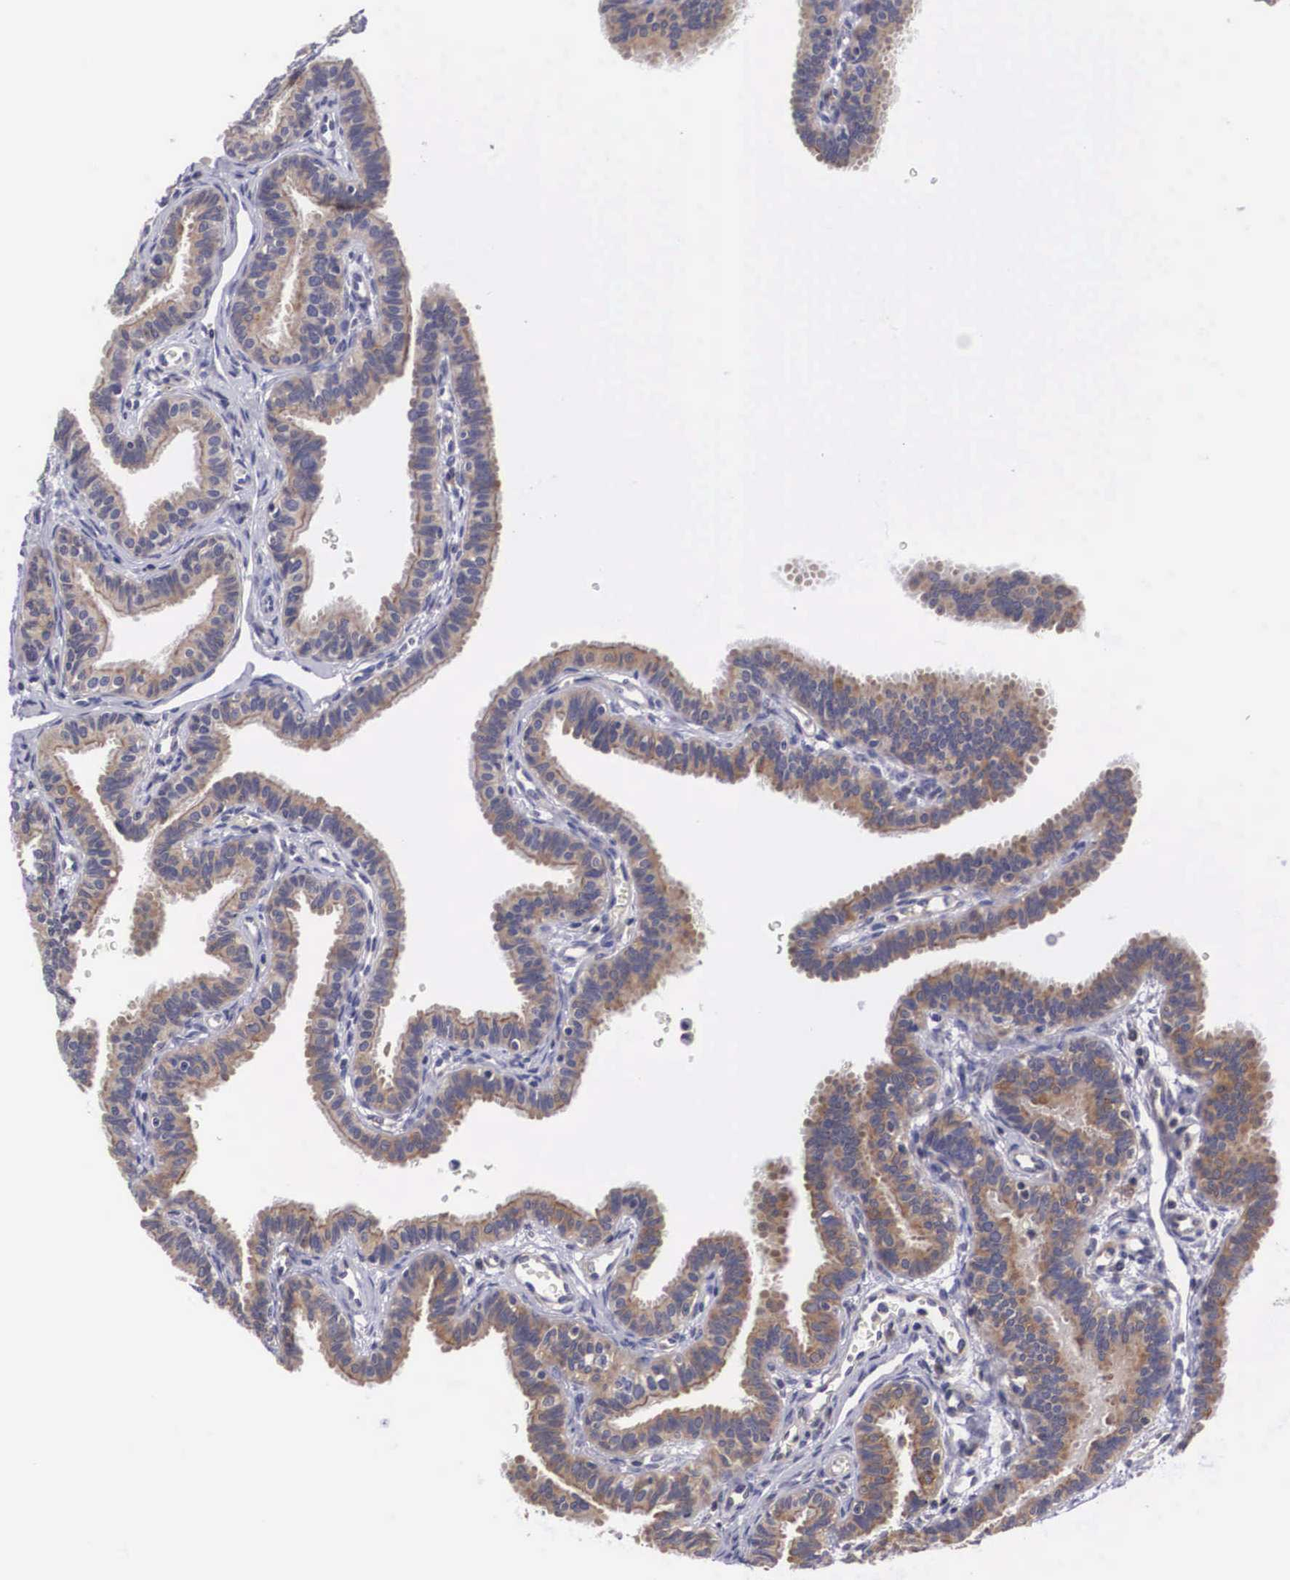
{"staining": {"intensity": "strong", "quantity": ">75%", "location": "cytoplasmic/membranous"}, "tissue": "fallopian tube", "cell_type": "Glandular cells", "image_type": "normal", "snomed": [{"axis": "morphology", "description": "Normal tissue, NOS"}, {"axis": "topography", "description": "Fallopian tube"}], "caption": "Approximately >75% of glandular cells in unremarkable fallopian tube demonstrate strong cytoplasmic/membranous protein positivity as visualized by brown immunohistochemical staining.", "gene": "GRIPAP1", "patient": {"sex": "female", "age": 32}}